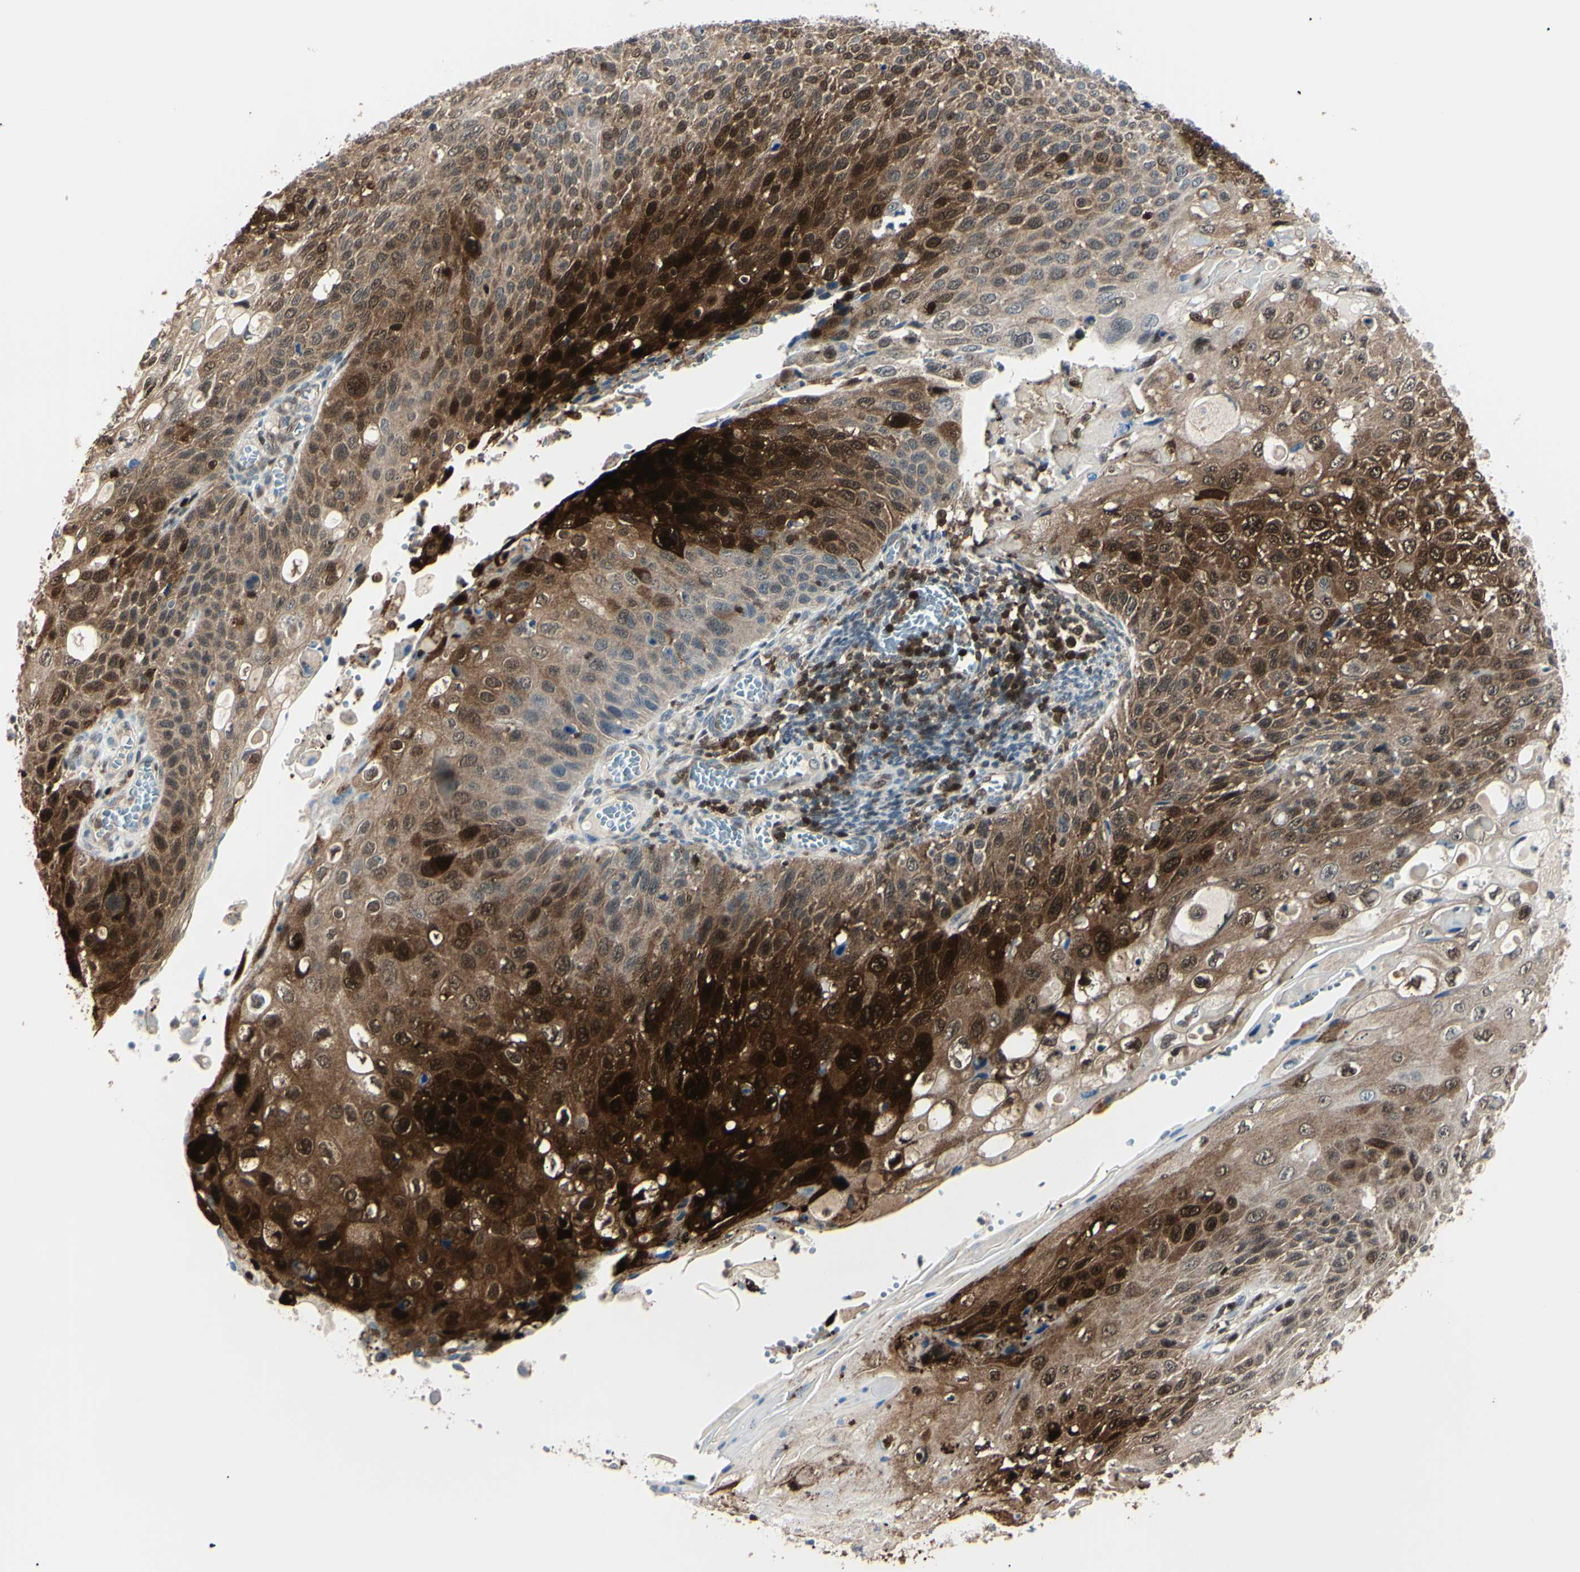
{"staining": {"intensity": "strong", "quantity": "25%-75%", "location": "cytoplasmic/membranous,nuclear"}, "tissue": "cervical cancer", "cell_type": "Tumor cells", "image_type": "cancer", "snomed": [{"axis": "morphology", "description": "Squamous cell carcinoma, NOS"}, {"axis": "topography", "description": "Cervix"}], "caption": "IHC staining of cervical cancer (squamous cell carcinoma), which demonstrates high levels of strong cytoplasmic/membranous and nuclear positivity in about 25%-75% of tumor cells indicating strong cytoplasmic/membranous and nuclear protein positivity. The staining was performed using DAB (3,3'-diaminobenzidine) (brown) for protein detection and nuclei were counterstained in hematoxylin (blue).", "gene": "PGK1", "patient": {"sex": "female", "age": 70}}